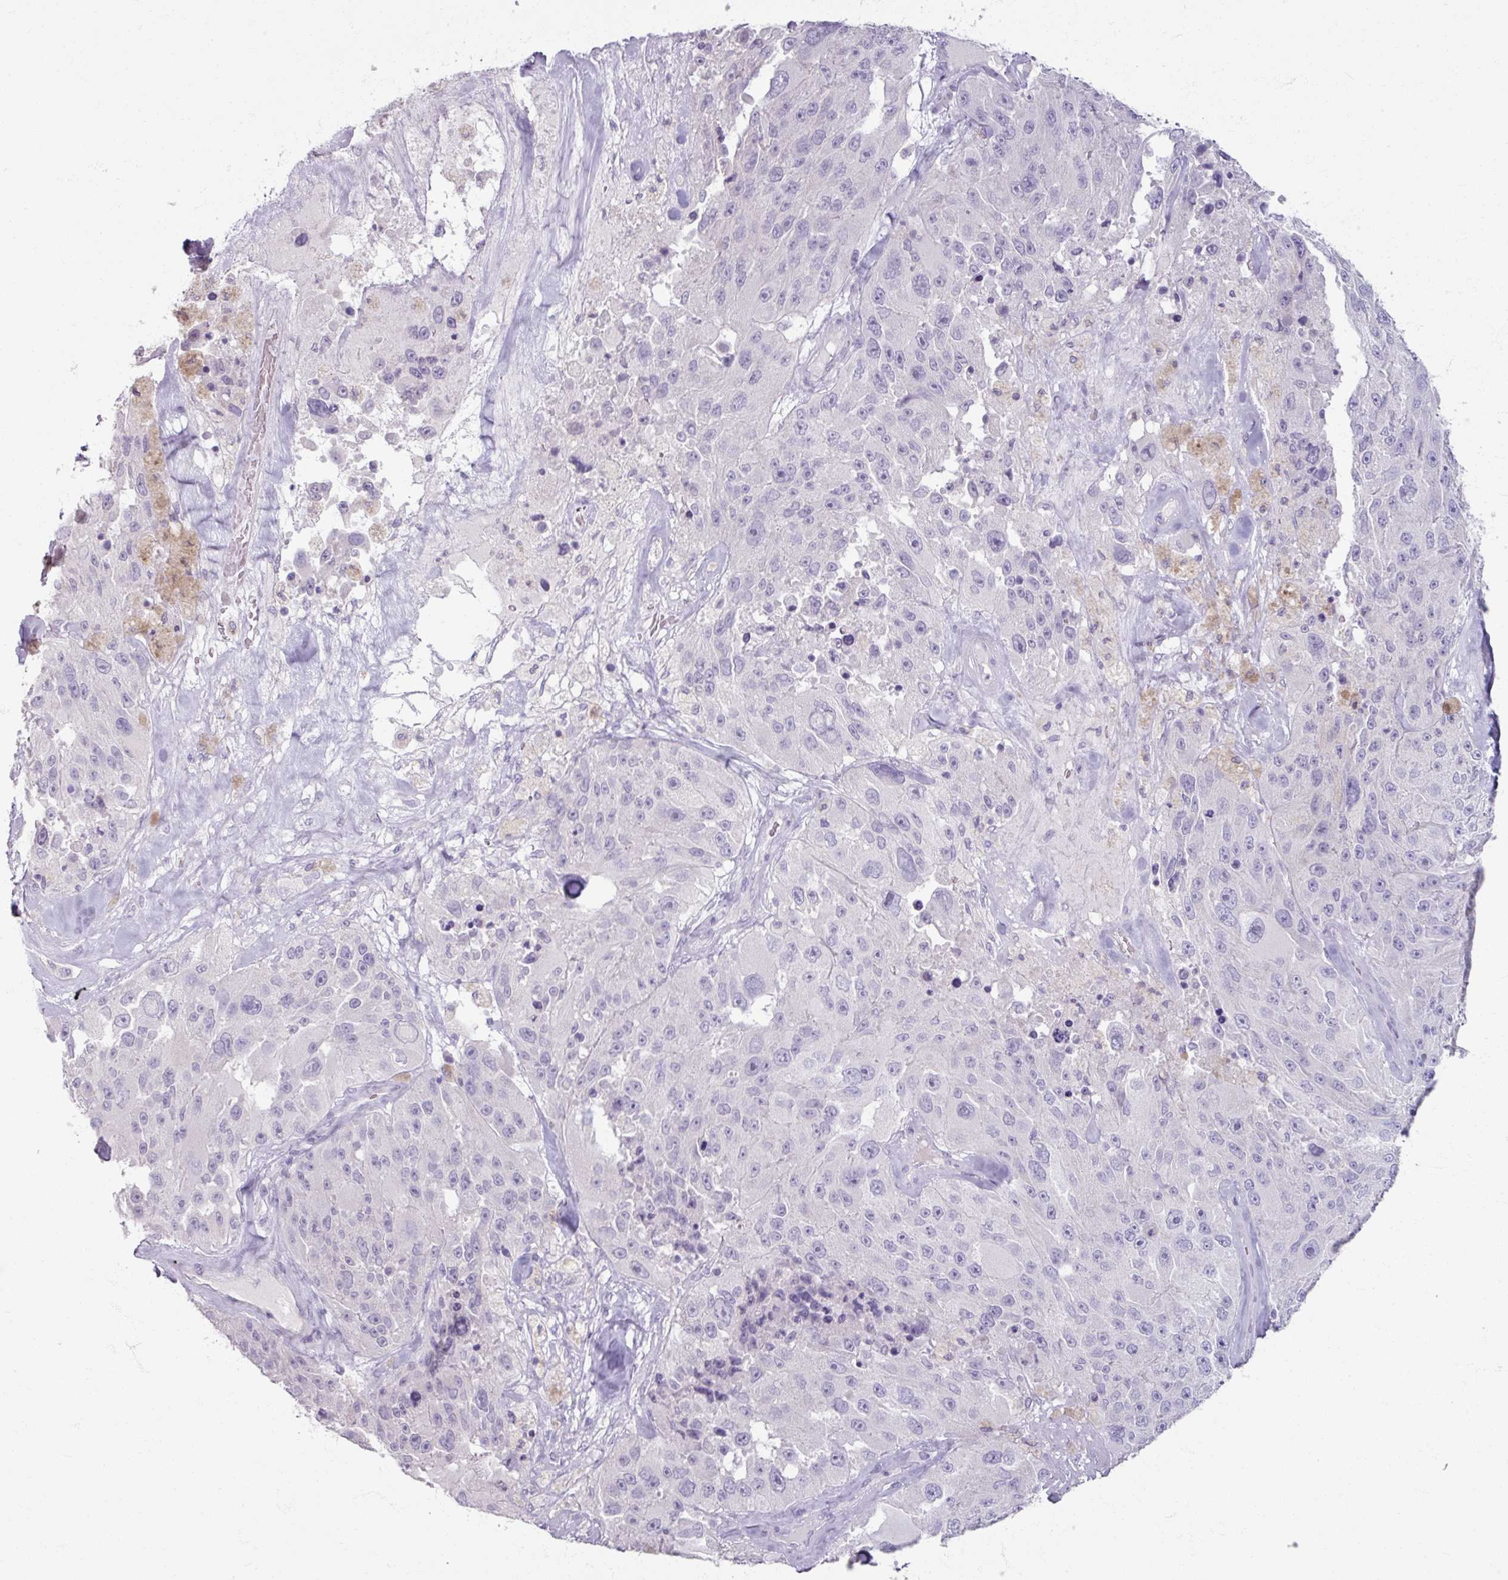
{"staining": {"intensity": "negative", "quantity": "none", "location": "none"}, "tissue": "melanoma", "cell_type": "Tumor cells", "image_type": "cancer", "snomed": [{"axis": "morphology", "description": "Malignant melanoma, Metastatic site"}, {"axis": "topography", "description": "Lymph node"}], "caption": "This micrograph is of malignant melanoma (metastatic site) stained with immunohistochemistry (IHC) to label a protein in brown with the nuclei are counter-stained blue. There is no expression in tumor cells.", "gene": "TG", "patient": {"sex": "male", "age": 62}}